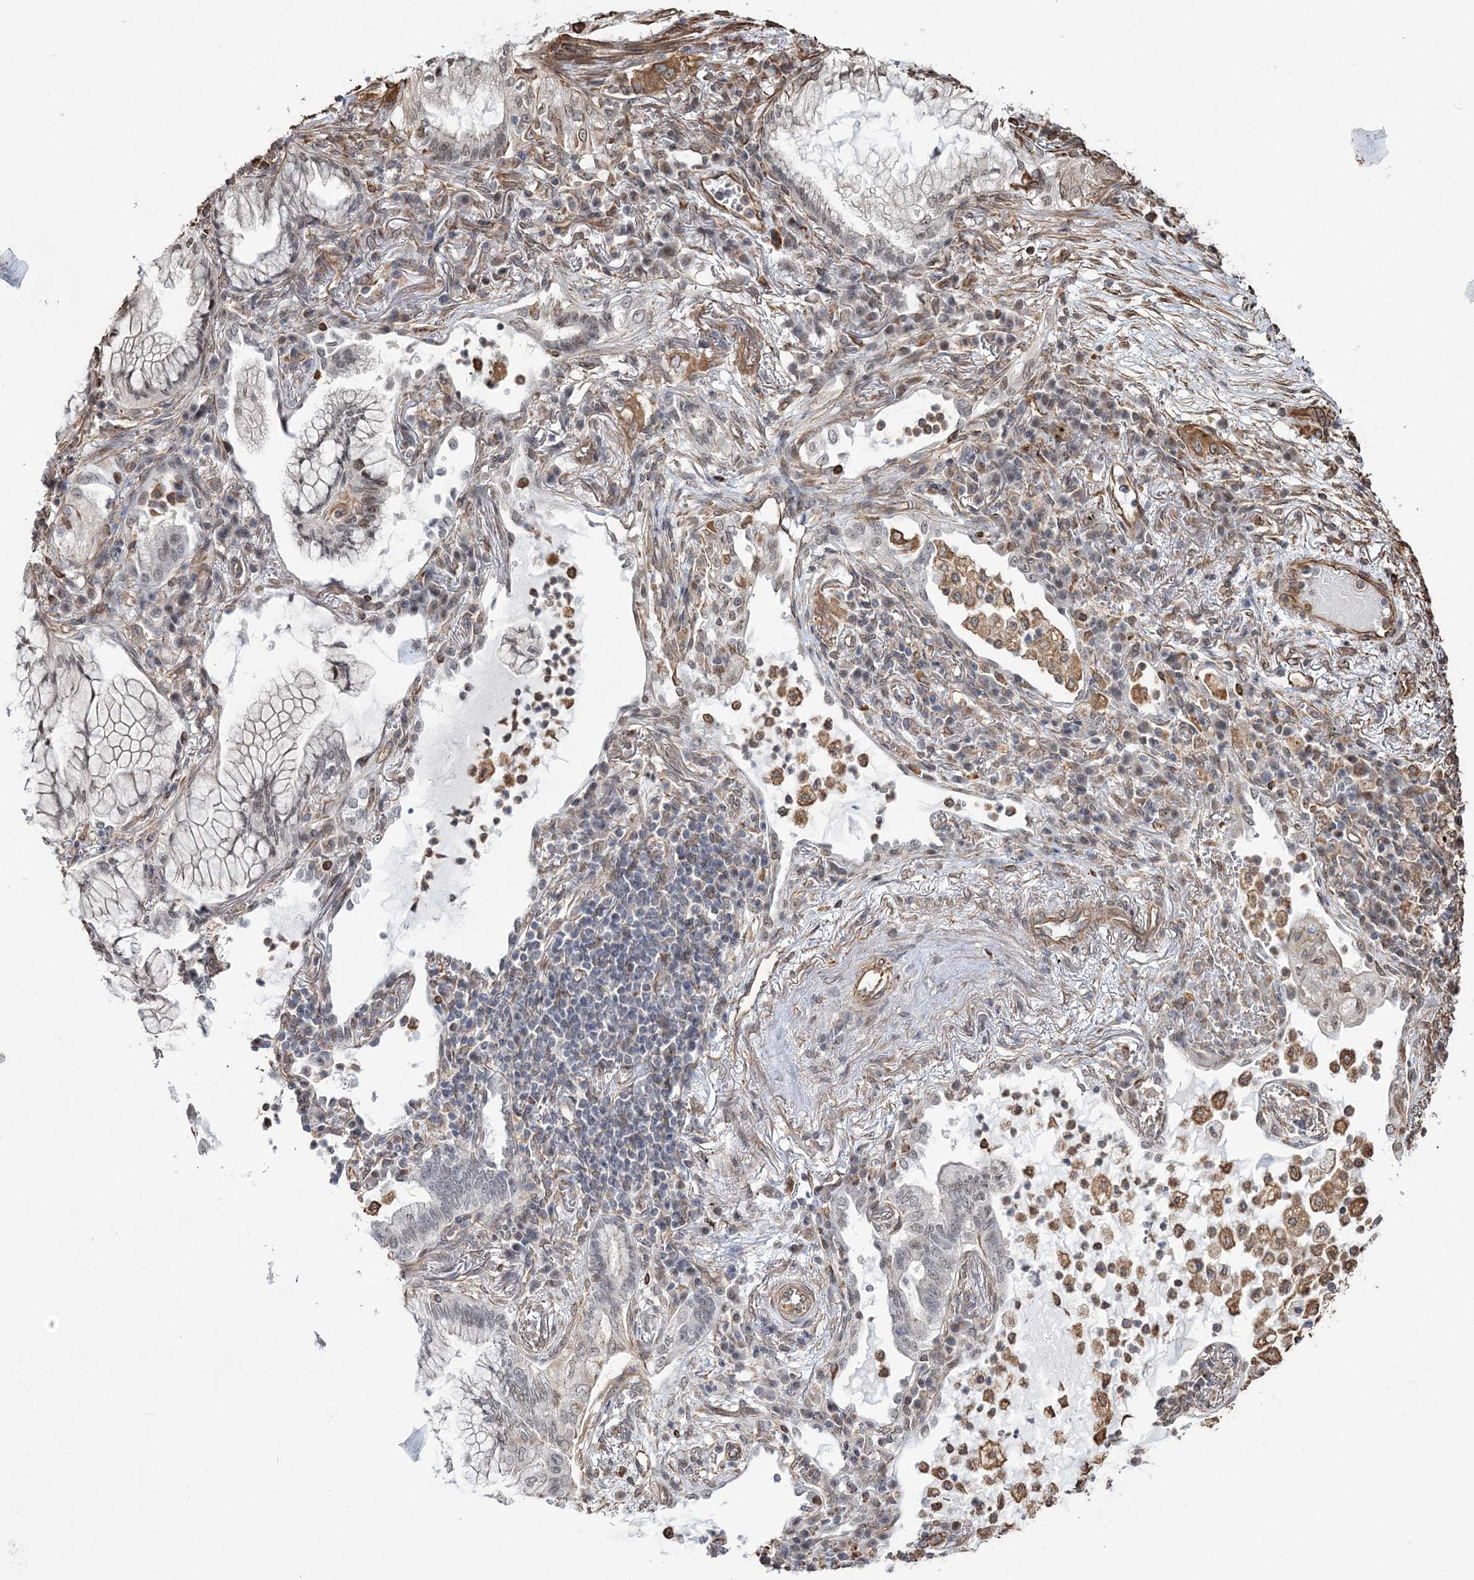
{"staining": {"intensity": "weak", "quantity": "25%-75%", "location": "nuclear"}, "tissue": "lung cancer", "cell_type": "Tumor cells", "image_type": "cancer", "snomed": [{"axis": "morphology", "description": "Adenocarcinoma, NOS"}, {"axis": "topography", "description": "Lung"}], "caption": "Immunohistochemistry (DAB) staining of human lung adenocarcinoma displays weak nuclear protein positivity in approximately 25%-75% of tumor cells. Immunohistochemistry stains the protein in brown and the nuclei are stained blue.", "gene": "ATP11B", "patient": {"sex": "female", "age": 70}}